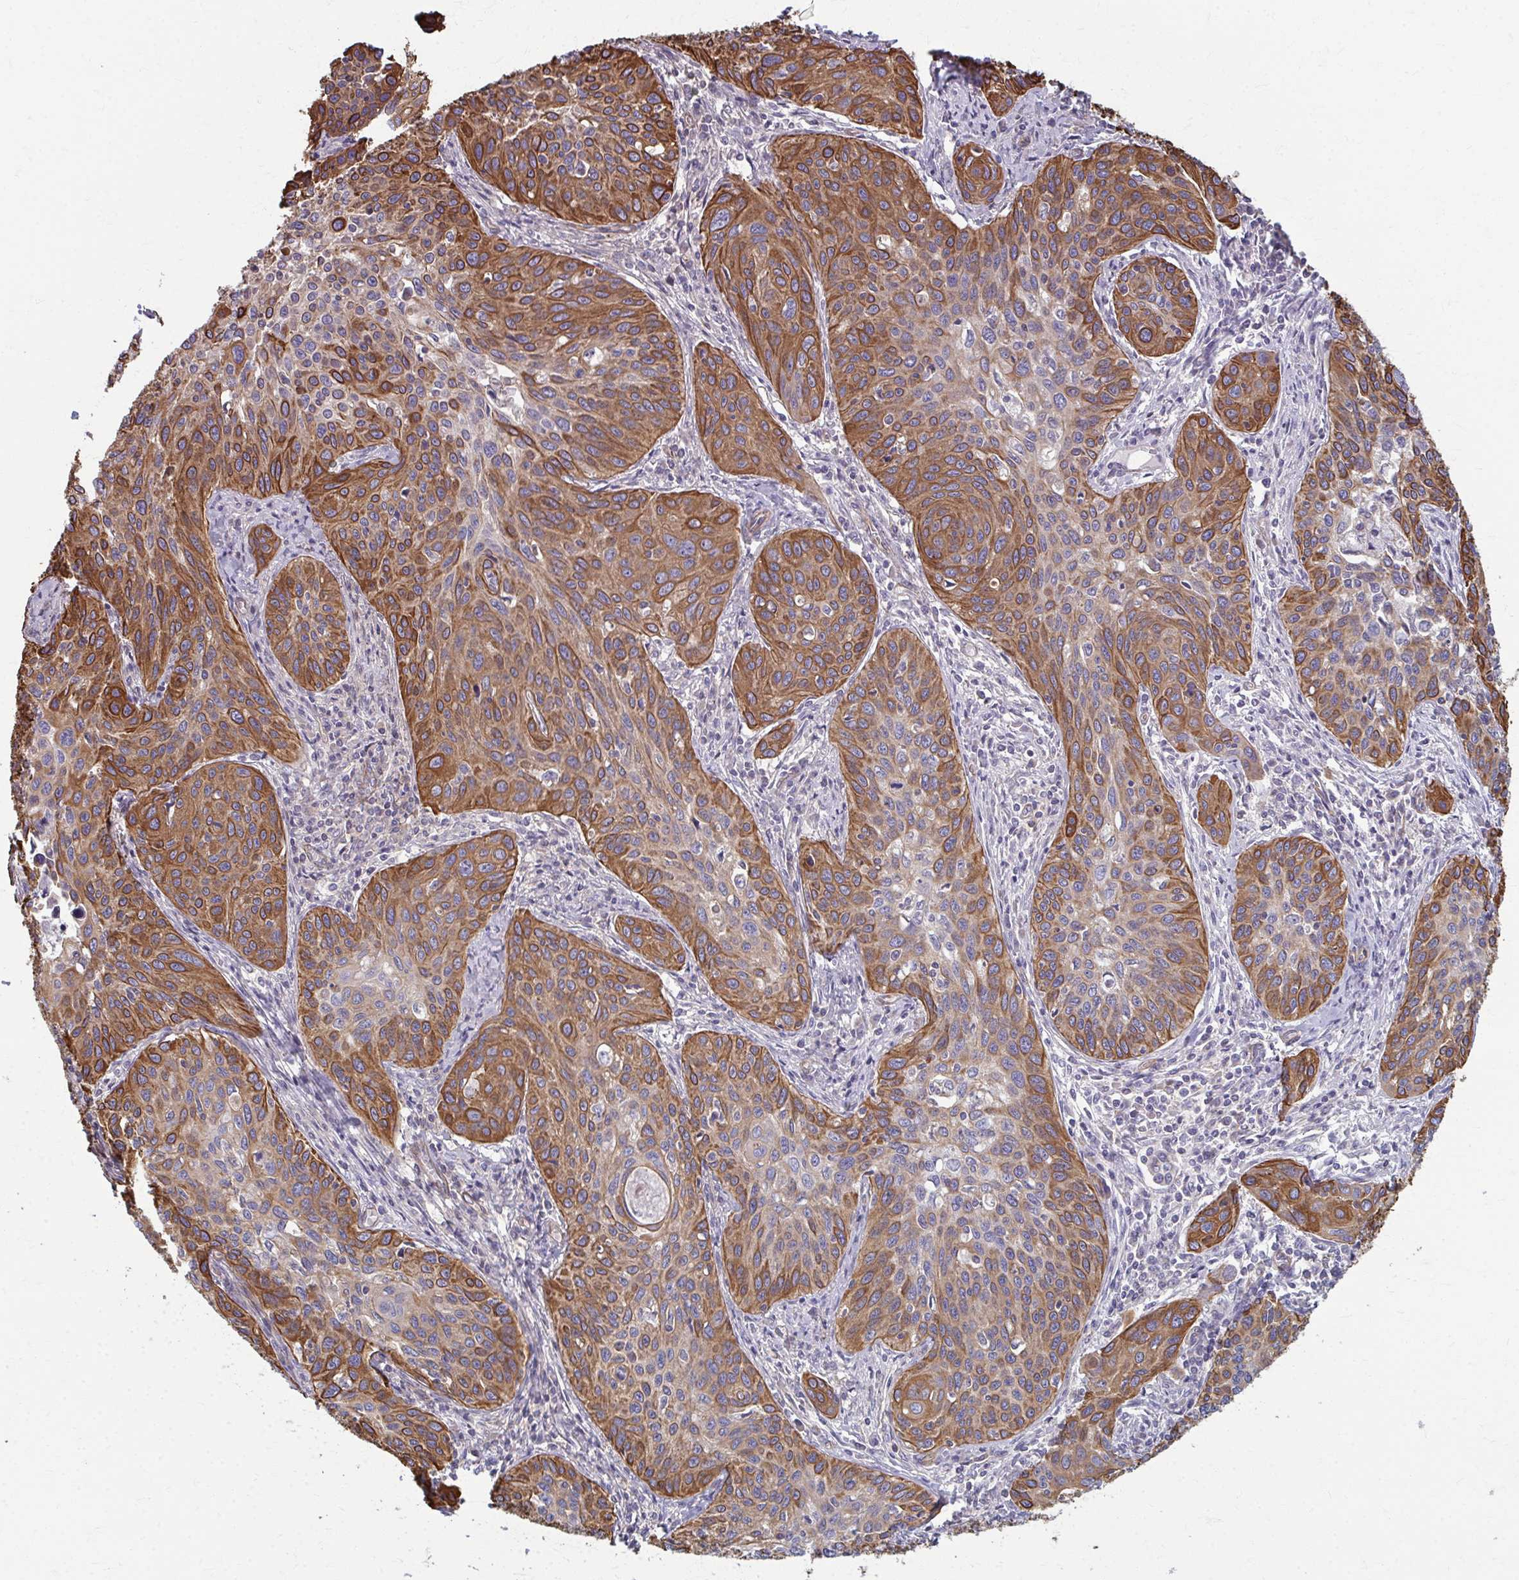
{"staining": {"intensity": "strong", "quantity": ">75%", "location": "cytoplasmic/membranous"}, "tissue": "cervical cancer", "cell_type": "Tumor cells", "image_type": "cancer", "snomed": [{"axis": "morphology", "description": "Squamous cell carcinoma, NOS"}, {"axis": "topography", "description": "Cervix"}], "caption": "The image demonstrates immunohistochemical staining of cervical cancer (squamous cell carcinoma). There is strong cytoplasmic/membranous expression is identified in approximately >75% of tumor cells.", "gene": "EID2B", "patient": {"sex": "female", "age": 31}}